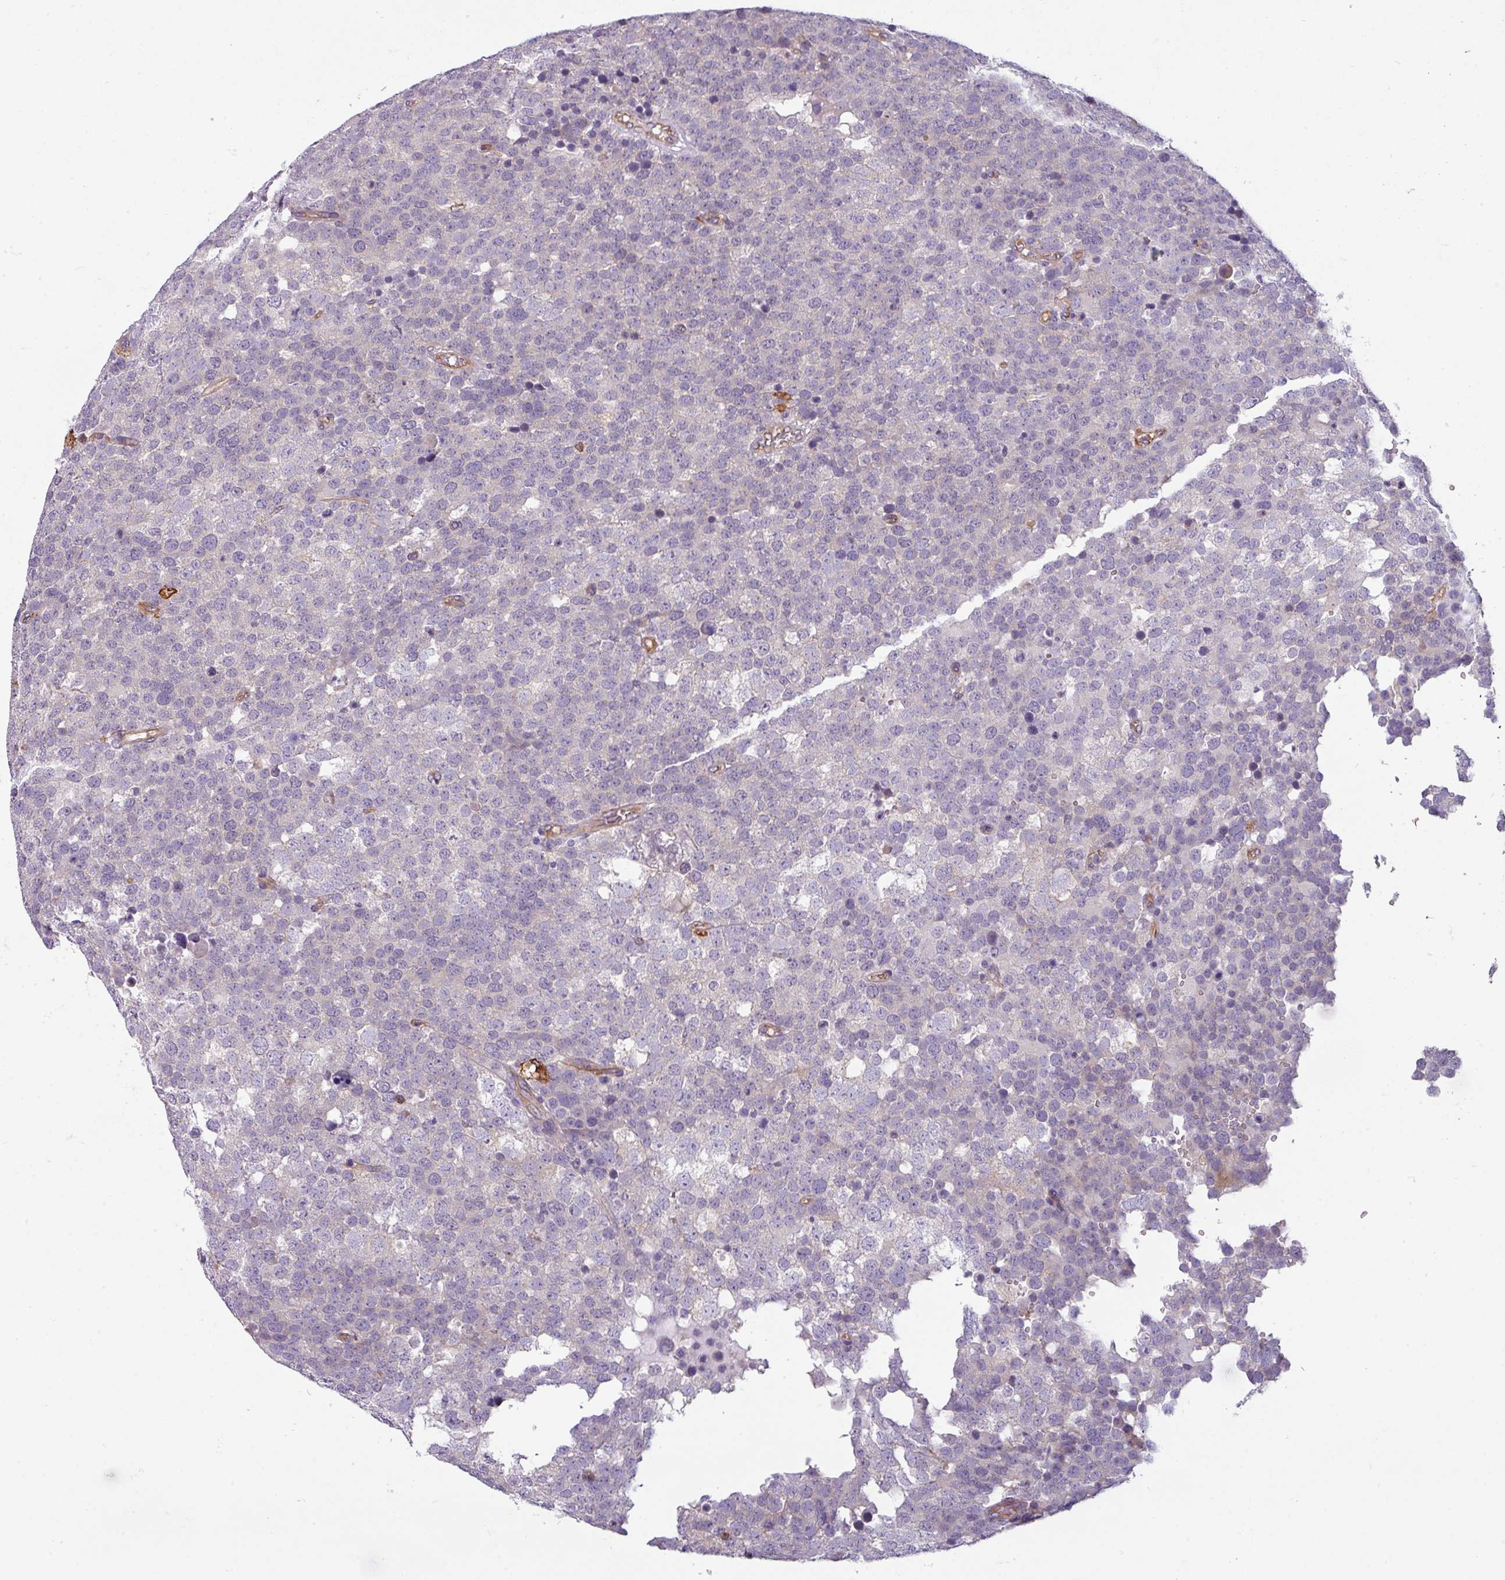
{"staining": {"intensity": "negative", "quantity": "none", "location": "none"}, "tissue": "testis cancer", "cell_type": "Tumor cells", "image_type": "cancer", "snomed": [{"axis": "morphology", "description": "Seminoma, NOS"}, {"axis": "topography", "description": "Testis"}], "caption": "Protein analysis of testis cancer (seminoma) reveals no significant staining in tumor cells.", "gene": "BUD23", "patient": {"sex": "male", "age": 71}}